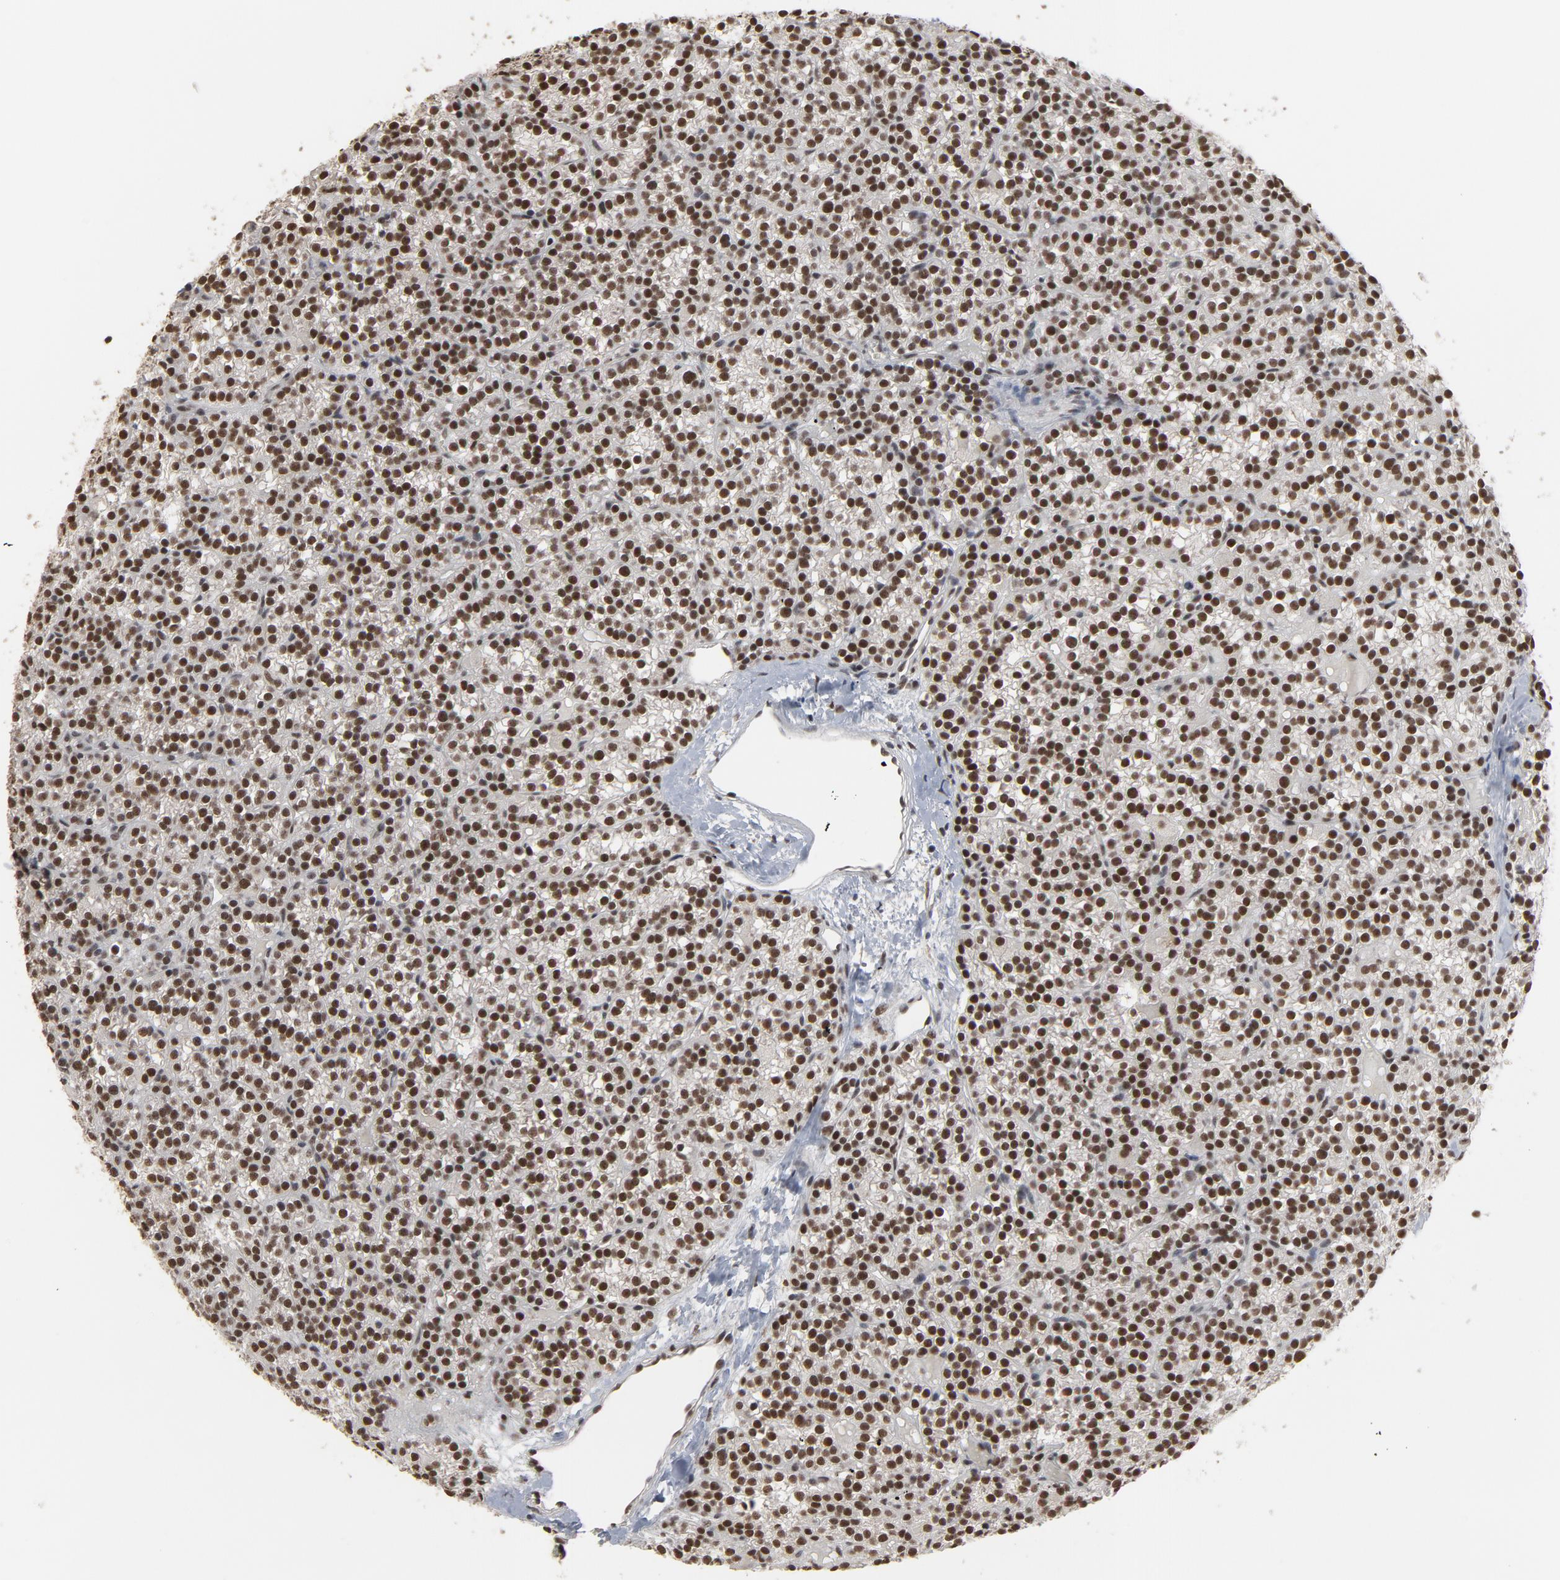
{"staining": {"intensity": "strong", "quantity": ">75%", "location": "nuclear"}, "tissue": "parathyroid gland", "cell_type": "Glandular cells", "image_type": "normal", "snomed": [{"axis": "morphology", "description": "Normal tissue, NOS"}, {"axis": "topography", "description": "Parathyroid gland"}], "caption": "Immunohistochemical staining of unremarkable human parathyroid gland exhibits strong nuclear protein expression in approximately >75% of glandular cells.", "gene": "MRE11", "patient": {"sex": "female", "age": 50}}